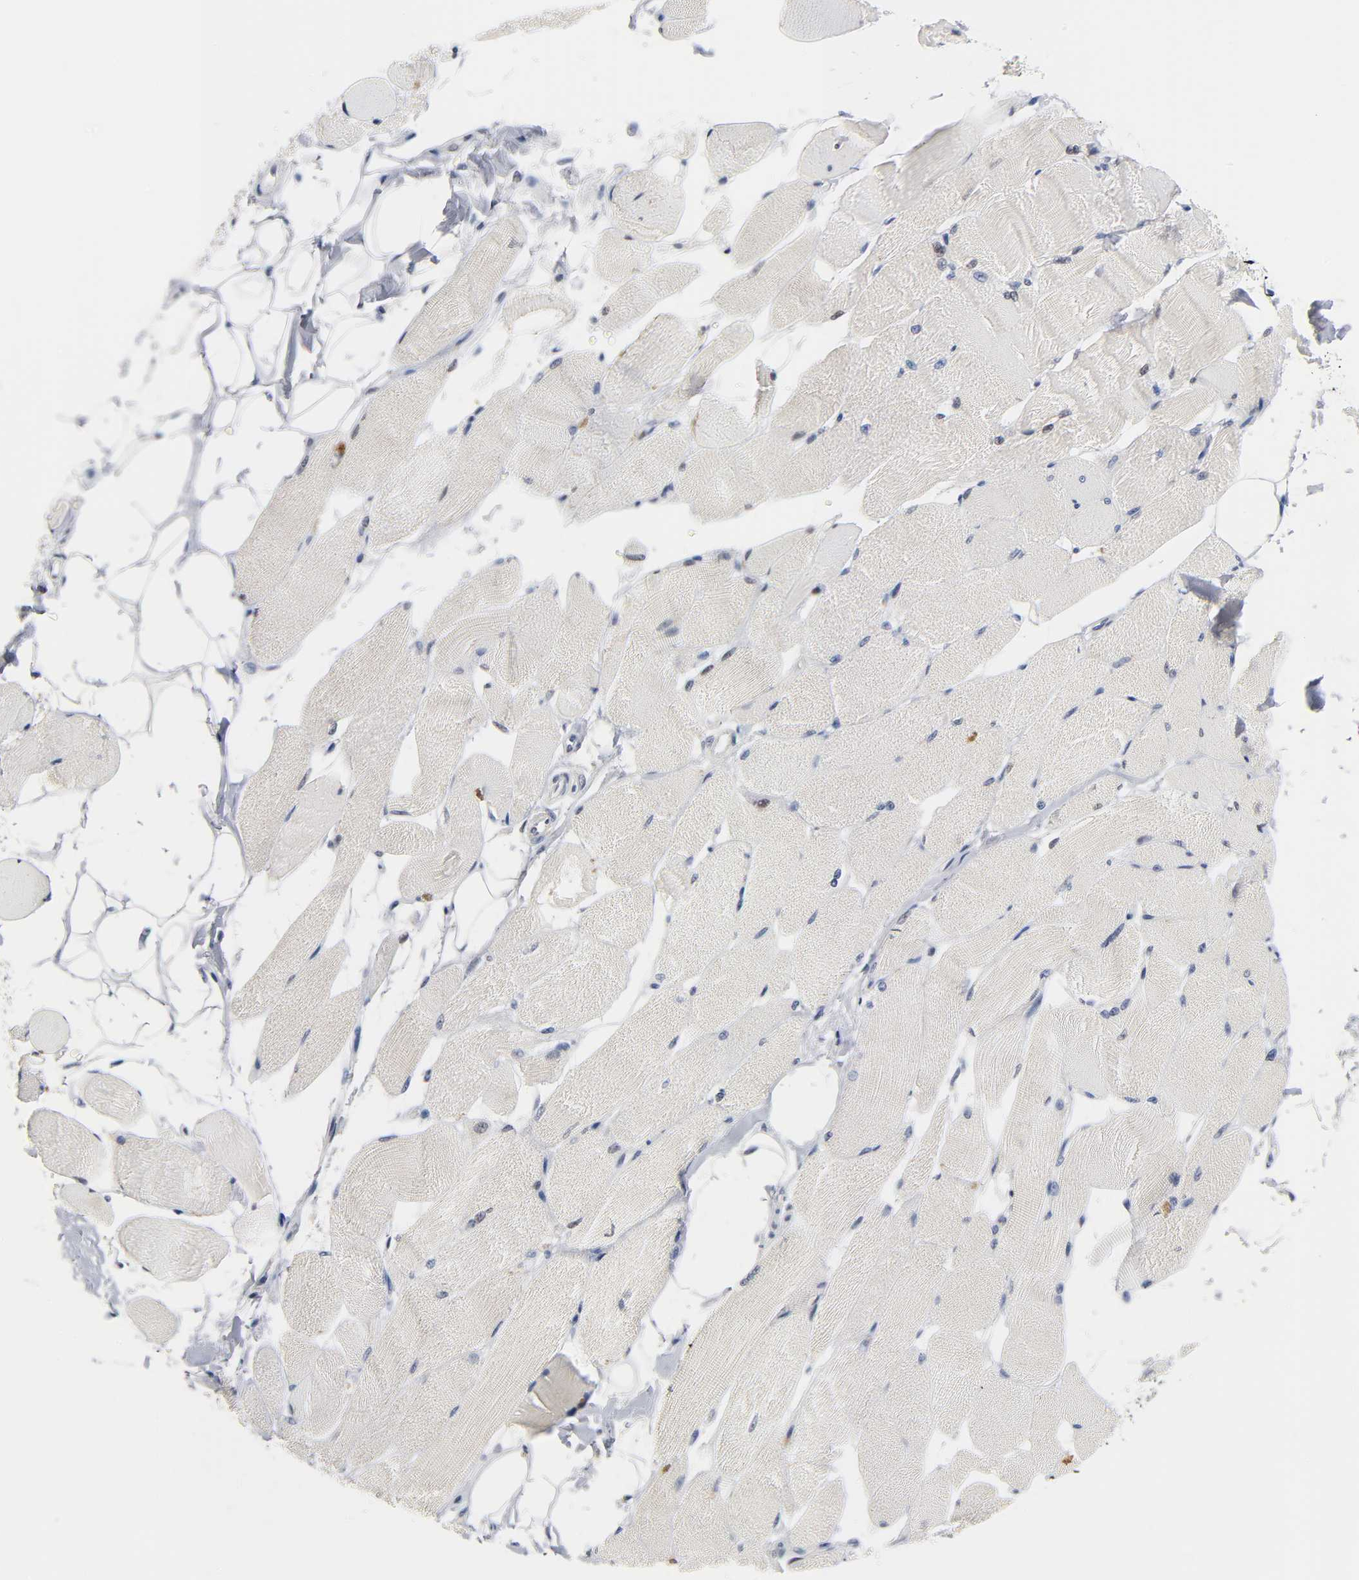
{"staining": {"intensity": "negative", "quantity": "none", "location": "none"}, "tissue": "skeletal muscle", "cell_type": "Myocytes", "image_type": "normal", "snomed": [{"axis": "morphology", "description": "Normal tissue, NOS"}, {"axis": "topography", "description": "Skeletal muscle"}, {"axis": "topography", "description": "Peripheral nerve tissue"}], "caption": "High power microscopy micrograph of an immunohistochemistry histopathology image of unremarkable skeletal muscle, revealing no significant positivity in myocytes.", "gene": "NFATC1", "patient": {"sex": "female", "age": 84}}